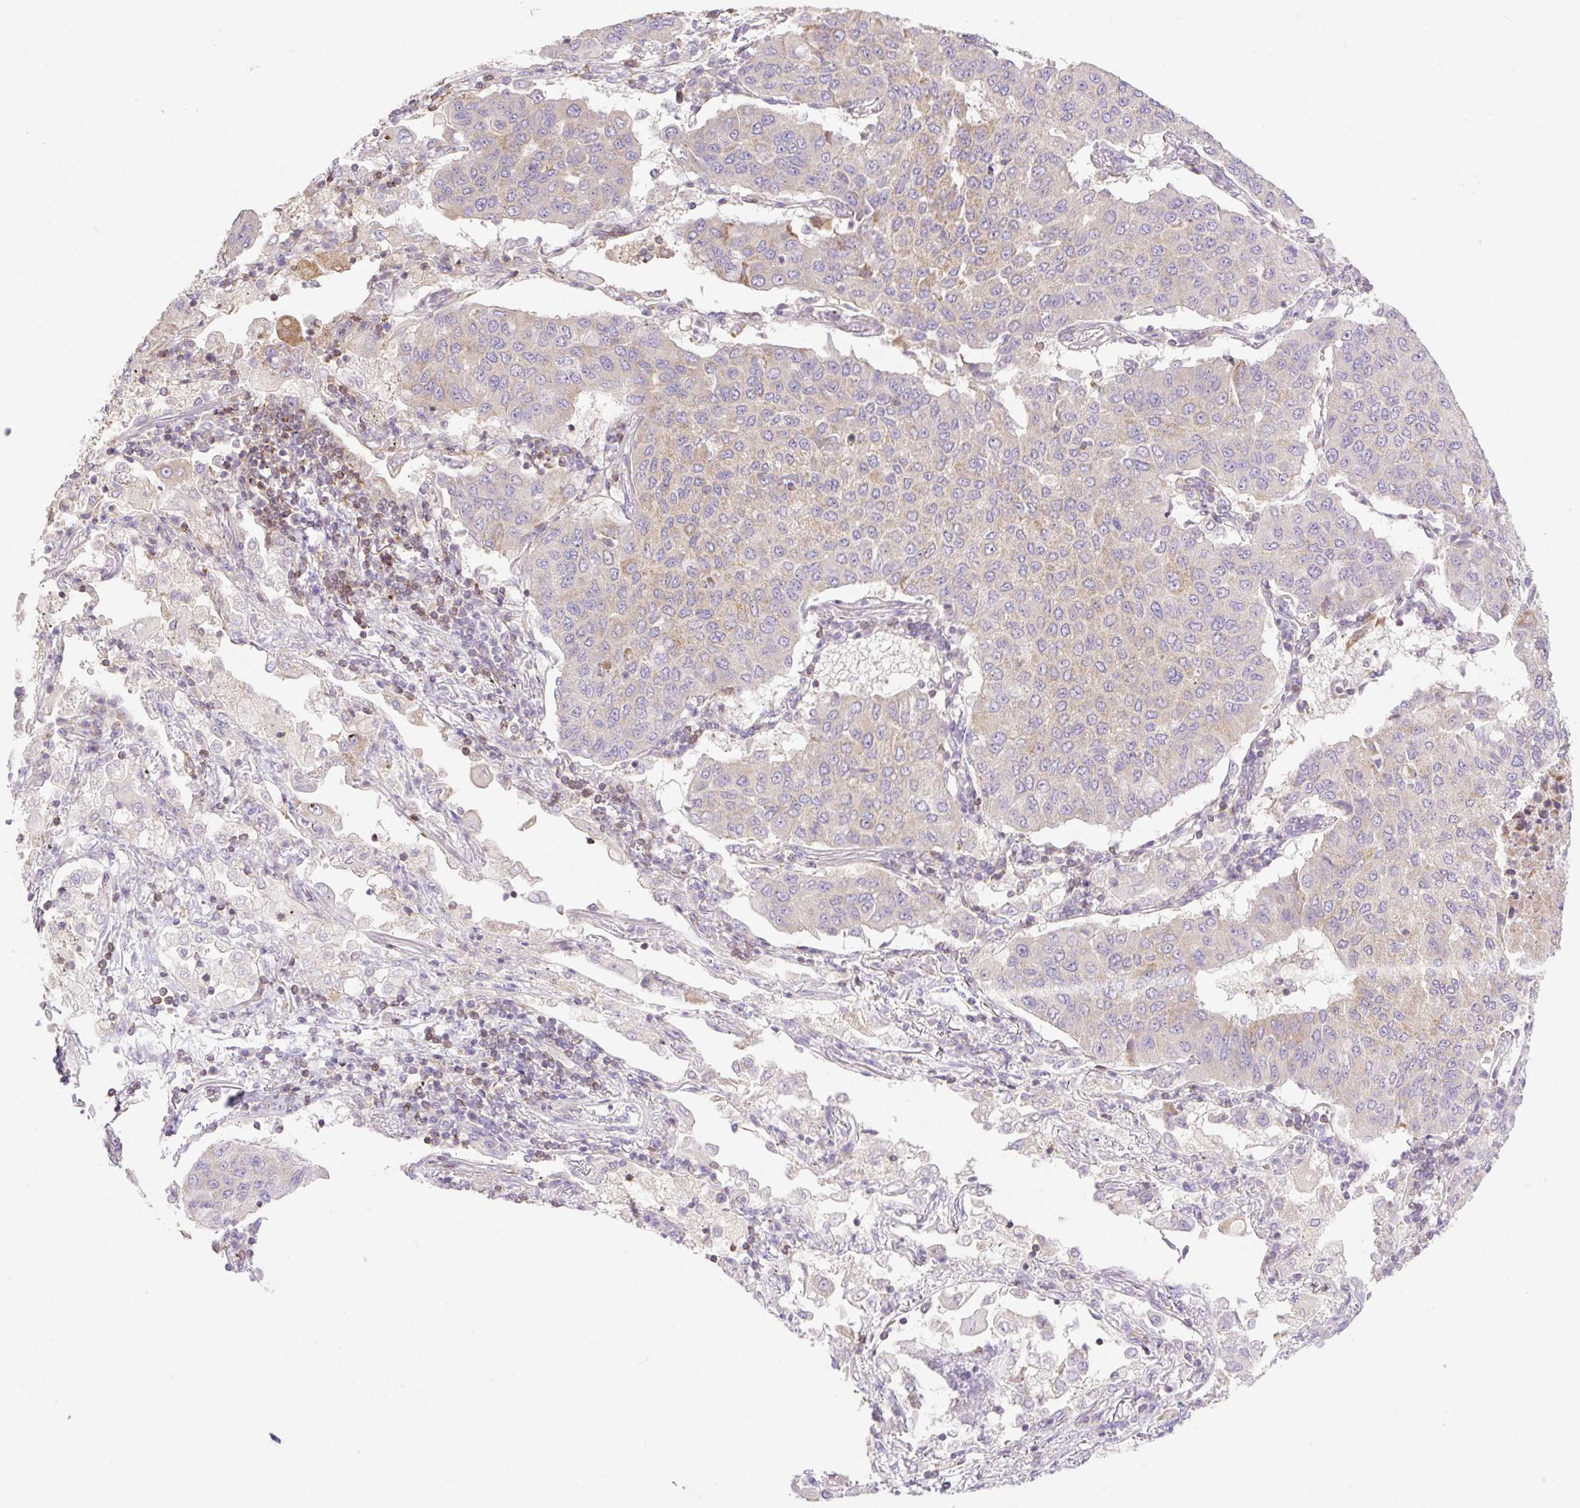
{"staining": {"intensity": "negative", "quantity": "none", "location": "none"}, "tissue": "lung cancer", "cell_type": "Tumor cells", "image_type": "cancer", "snomed": [{"axis": "morphology", "description": "Squamous cell carcinoma, NOS"}, {"axis": "topography", "description": "Lung"}], "caption": "The immunohistochemistry histopathology image has no significant staining in tumor cells of lung cancer (squamous cell carcinoma) tissue.", "gene": "VPS25", "patient": {"sex": "male", "age": 74}}